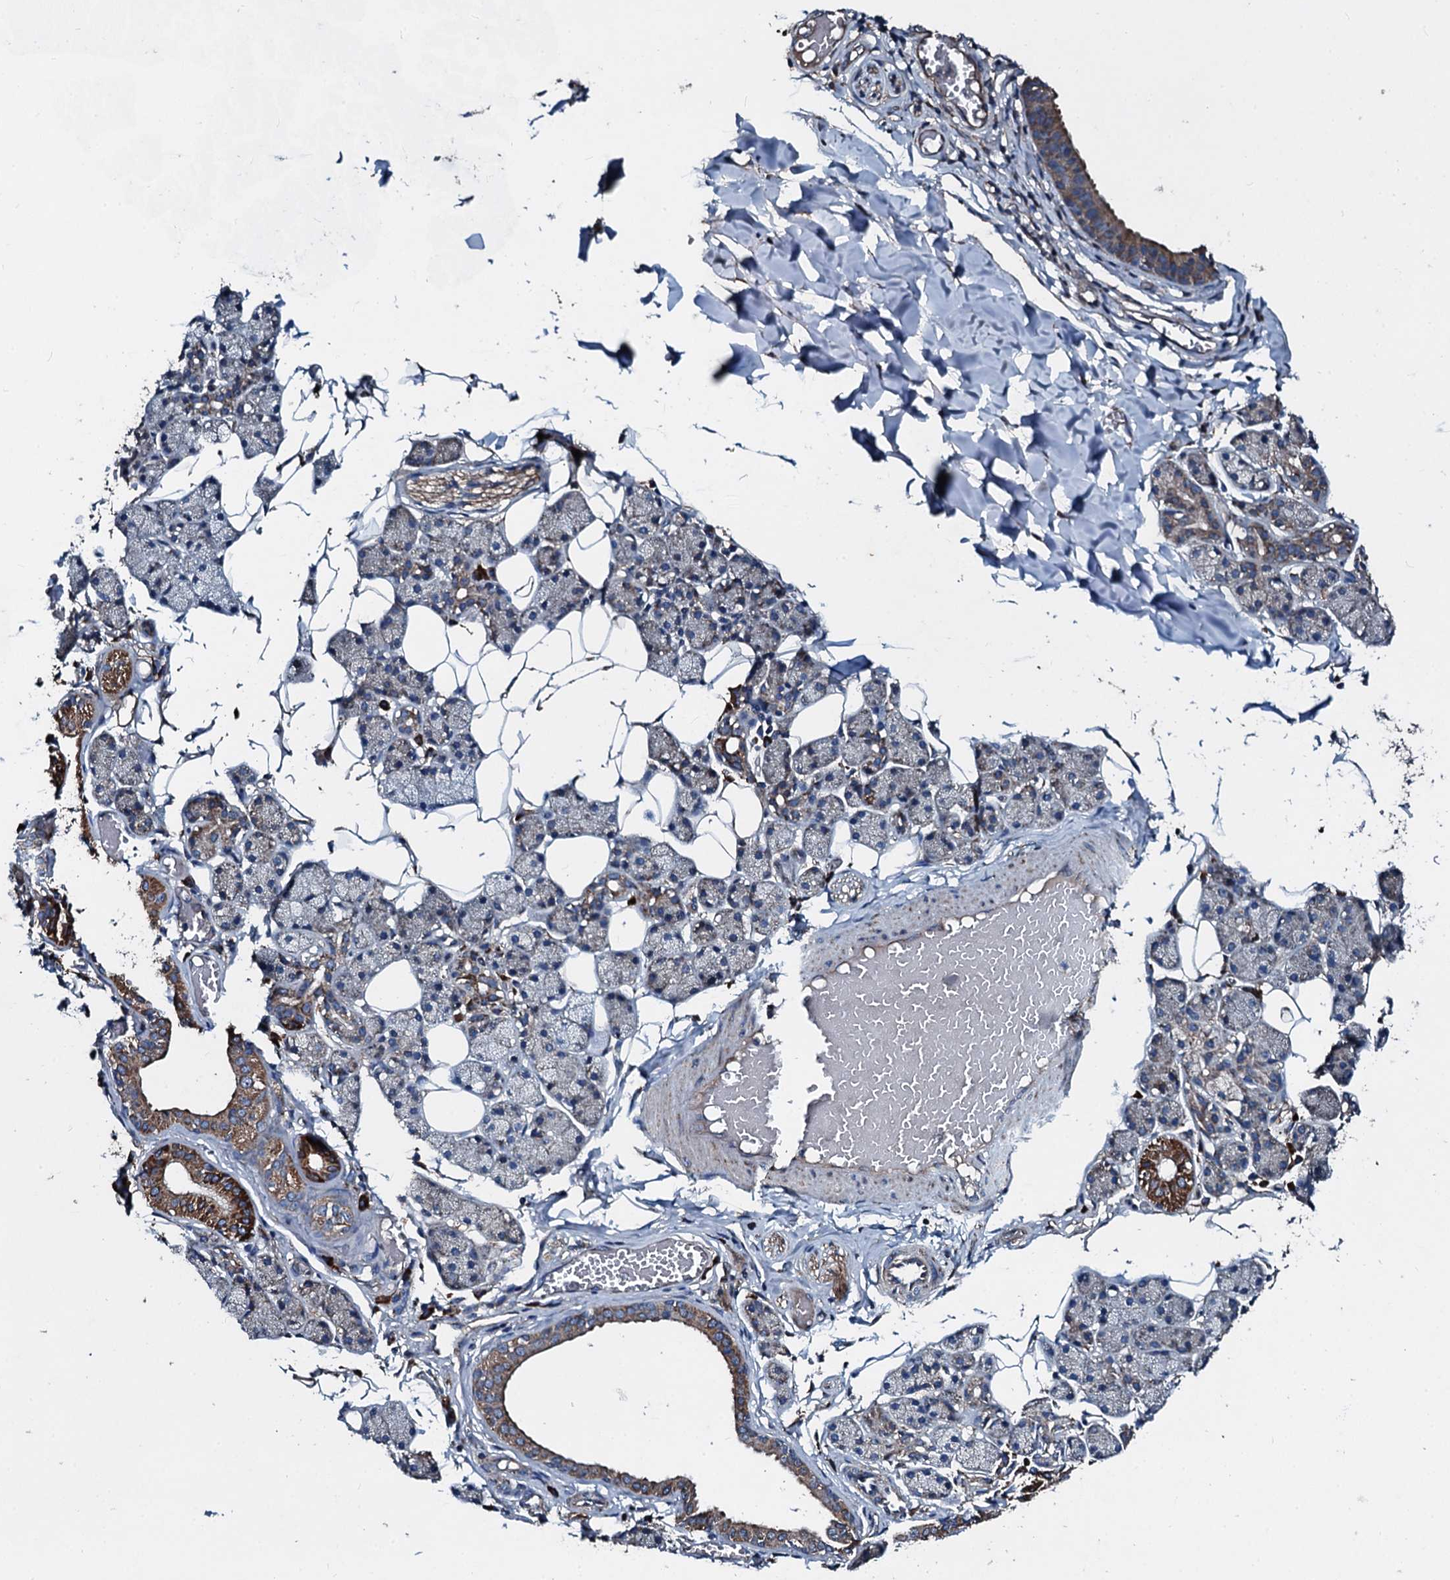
{"staining": {"intensity": "strong", "quantity": "<25%", "location": "cytoplasmic/membranous"}, "tissue": "salivary gland", "cell_type": "Glandular cells", "image_type": "normal", "snomed": [{"axis": "morphology", "description": "Normal tissue, NOS"}, {"axis": "topography", "description": "Salivary gland"}], "caption": "Immunohistochemistry (IHC) of unremarkable human salivary gland shows medium levels of strong cytoplasmic/membranous staining in about <25% of glandular cells. Nuclei are stained in blue.", "gene": "ACSS3", "patient": {"sex": "female", "age": 33}}